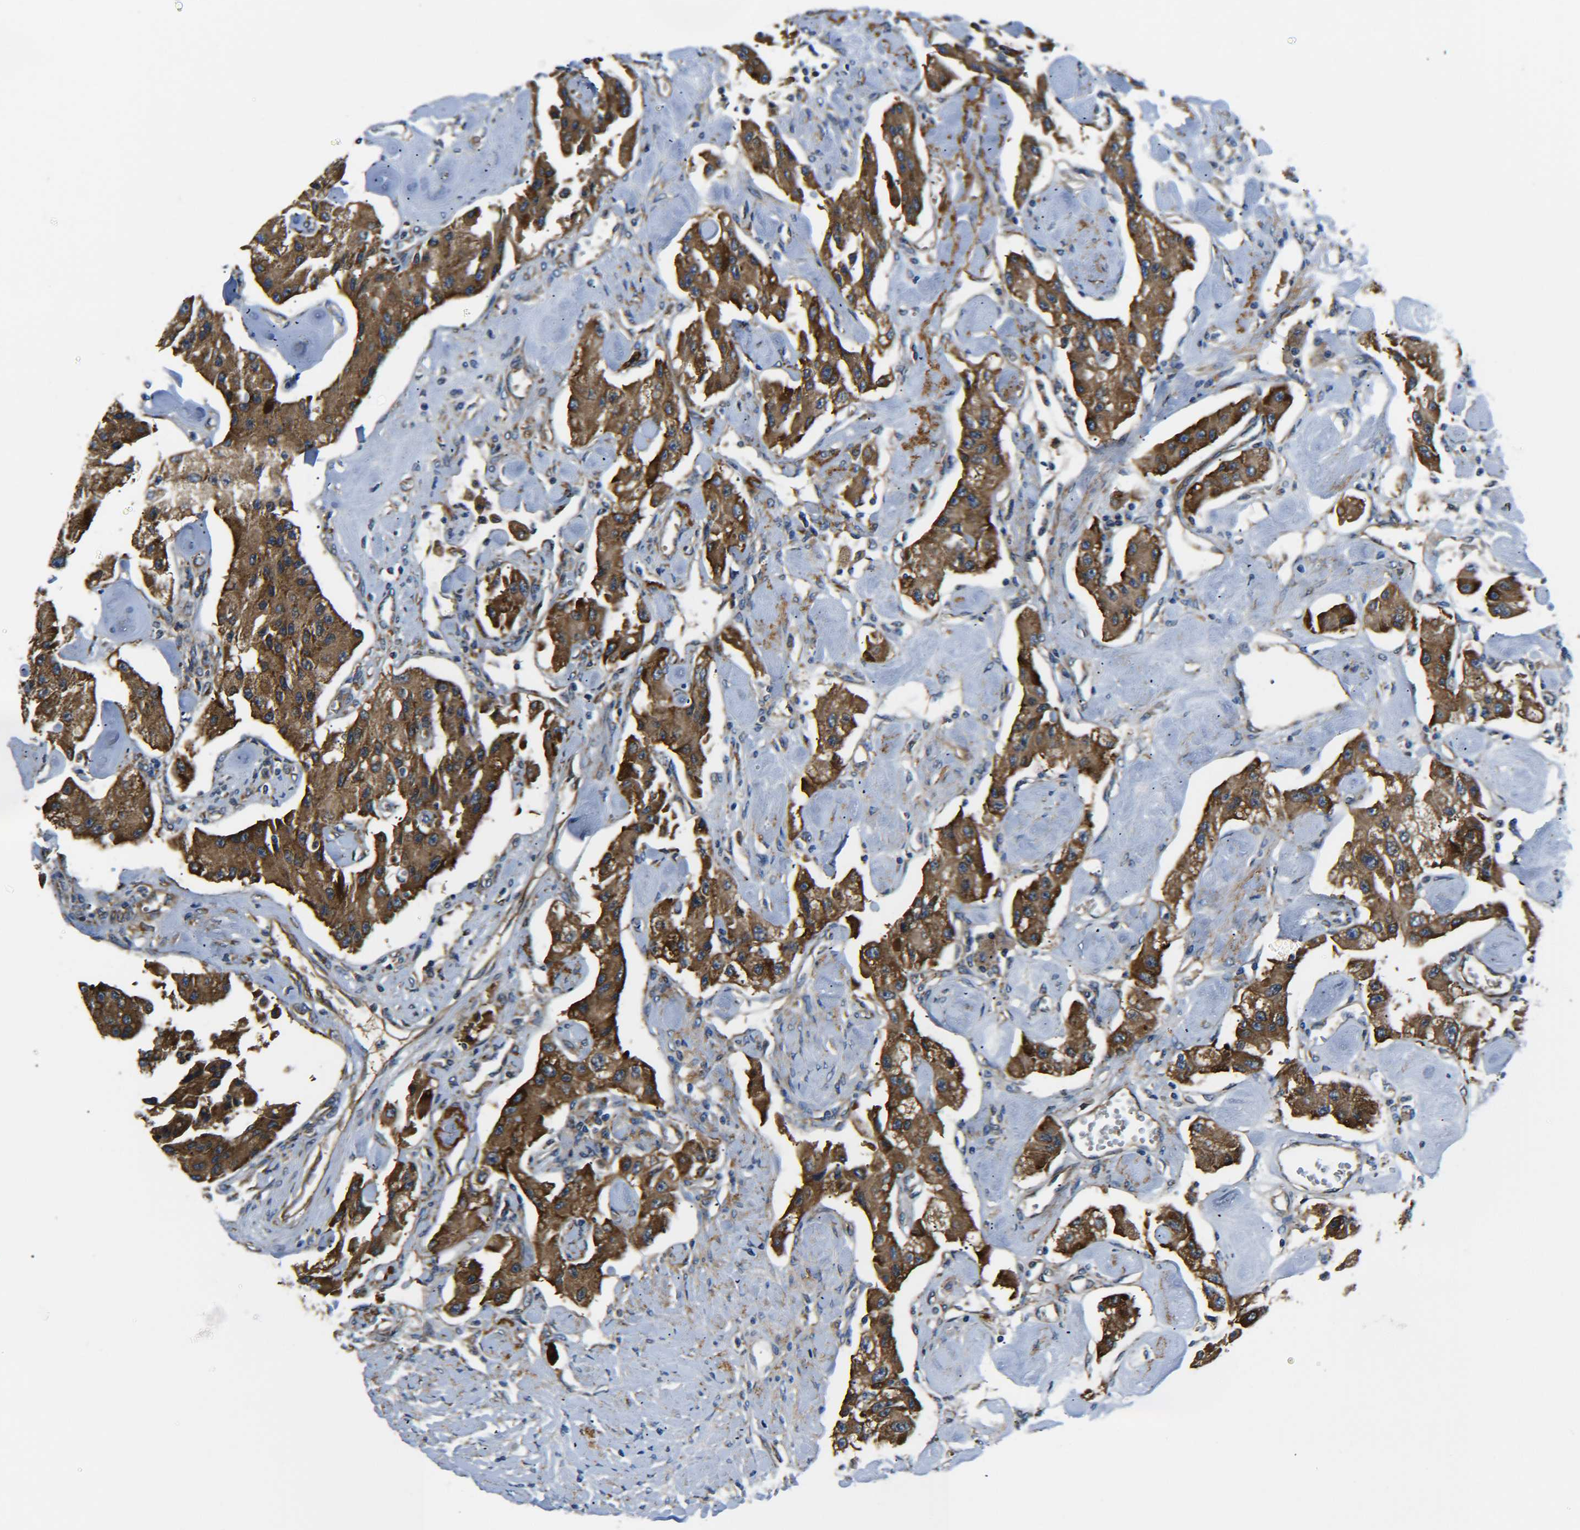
{"staining": {"intensity": "strong", "quantity": ">75%", "location": "cytoplasmic/membranous"}, "tissue": "carcinoid", "cell_type": "Tumor cells", "image_type": "cancer", "snomed": [{"axis": "morphology", "description": "Carcinoid, malignant, NOS"}, {"axis": "topography", "description": "Pancreas"}], "caption": "Immunohistochemistry (DAB (3,3'-diaminobenzidine)) staining of malignant carcinoid shows strong cytoplasmic/membranous protein staining in about >75% of tumor cells.", "gene": "PREB", "patient": {"sex": "male", "age": 41}}